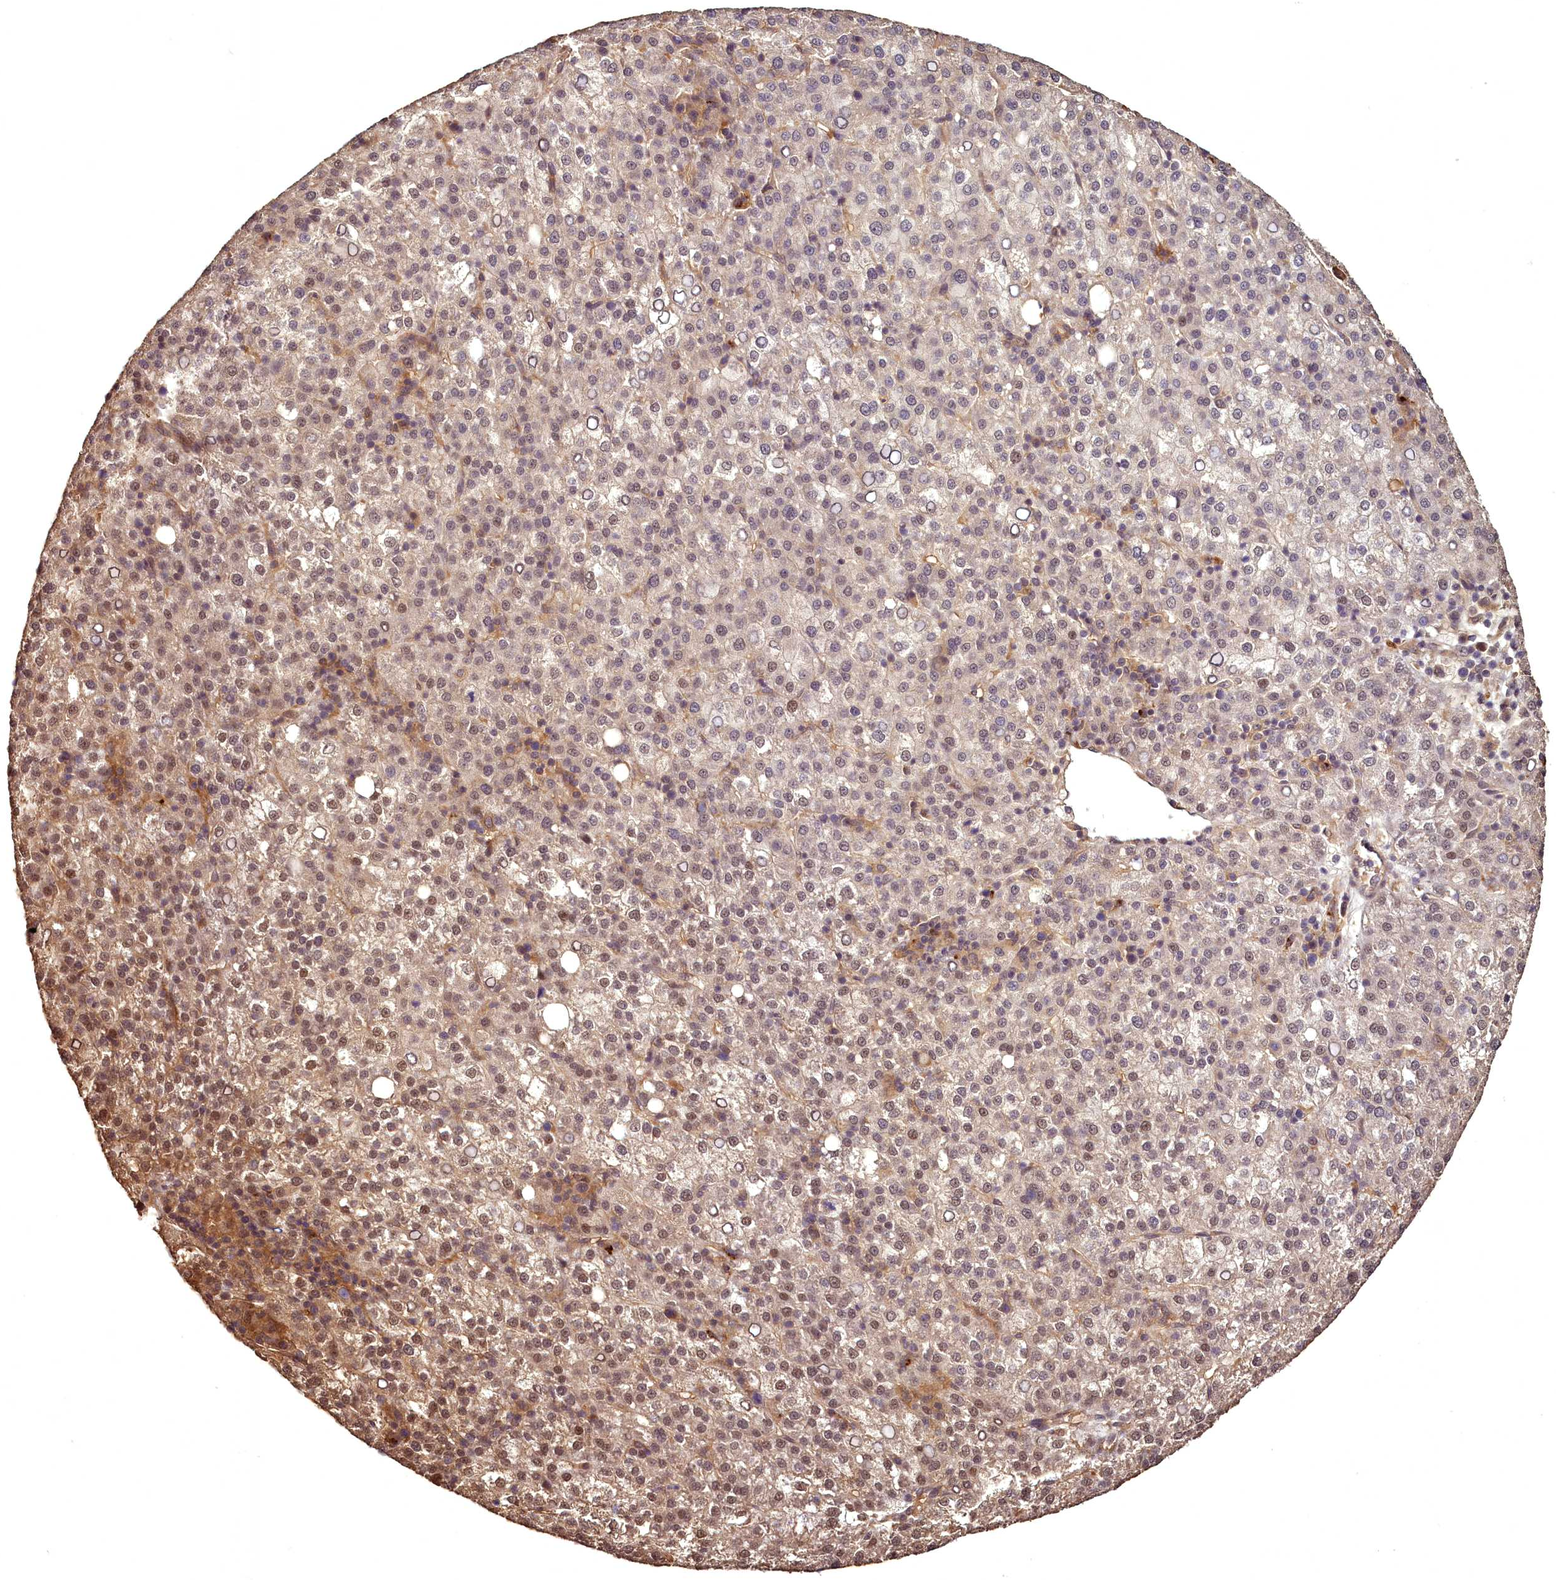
{"staining": {"intensity": "weak", "quantity": ">75%", "location": "cytoplasmic/membranous,nuclear"}, "tissue": "liver cancer", "cell_type": "Tumor cells", "image_type": "cancer", "snomed": [{"axis": "morphology", "description": "Carcinoma, Hepatocellular, NOS"}, {"axis": "topography", "description": "Liver"}], "caption": "IHC histopathology image of liver cancer (hepatocellular carcinoma) stained for a protein (brown), which demonstrates low levels of weak cytoplasmic/membranous and nuclear positivity in about >75% of tumor cells.", "gene": "VPS51", "patient": {"sex": "female", "age": 58}}